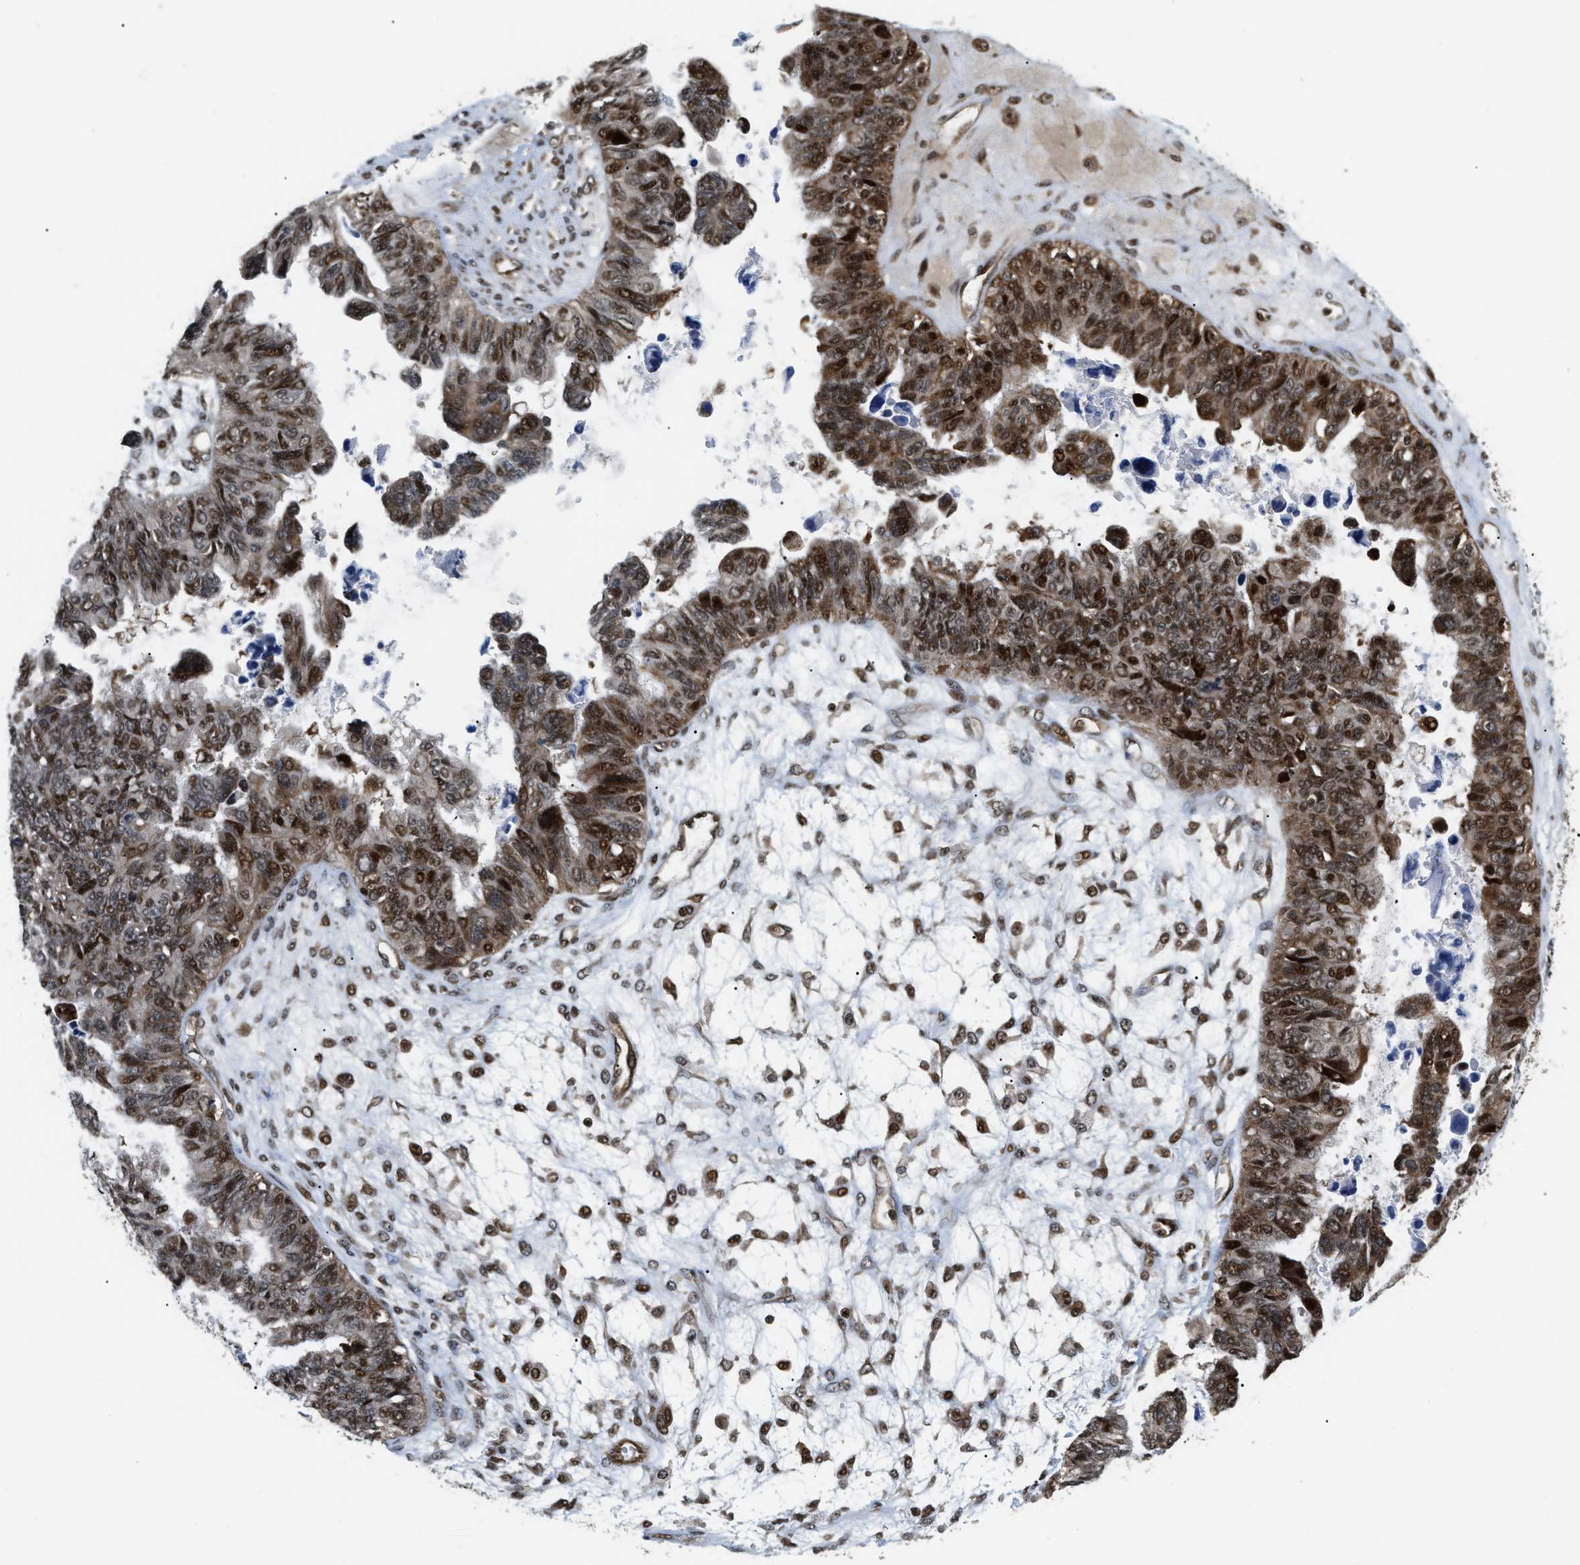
{"staining": {"intensity": "strong", "quantity": "25%-75%", "location": "cytoplasmic/membranous,nuclear"}, "tissue": "ovarian cancer", "cell_type": "Tumor cells", "image_type": "cancer", "snomed": [{"axis": "morphology", "description": "Cystadenocarcinoma, serous, NOS"}, {"axis": "topography", "description": "Ovary"}], "caption": "A high-resolution image shows immunohistochemistry (IHC) staining of serous cystadenocarcinoma (ovarian), which exhibits strong cytoplasmic/membranous and nuclear positivity in about 25%-75% of tumor cells.", "gene": "LTA4H", "patient": {"sex": "female", "age": 79}}